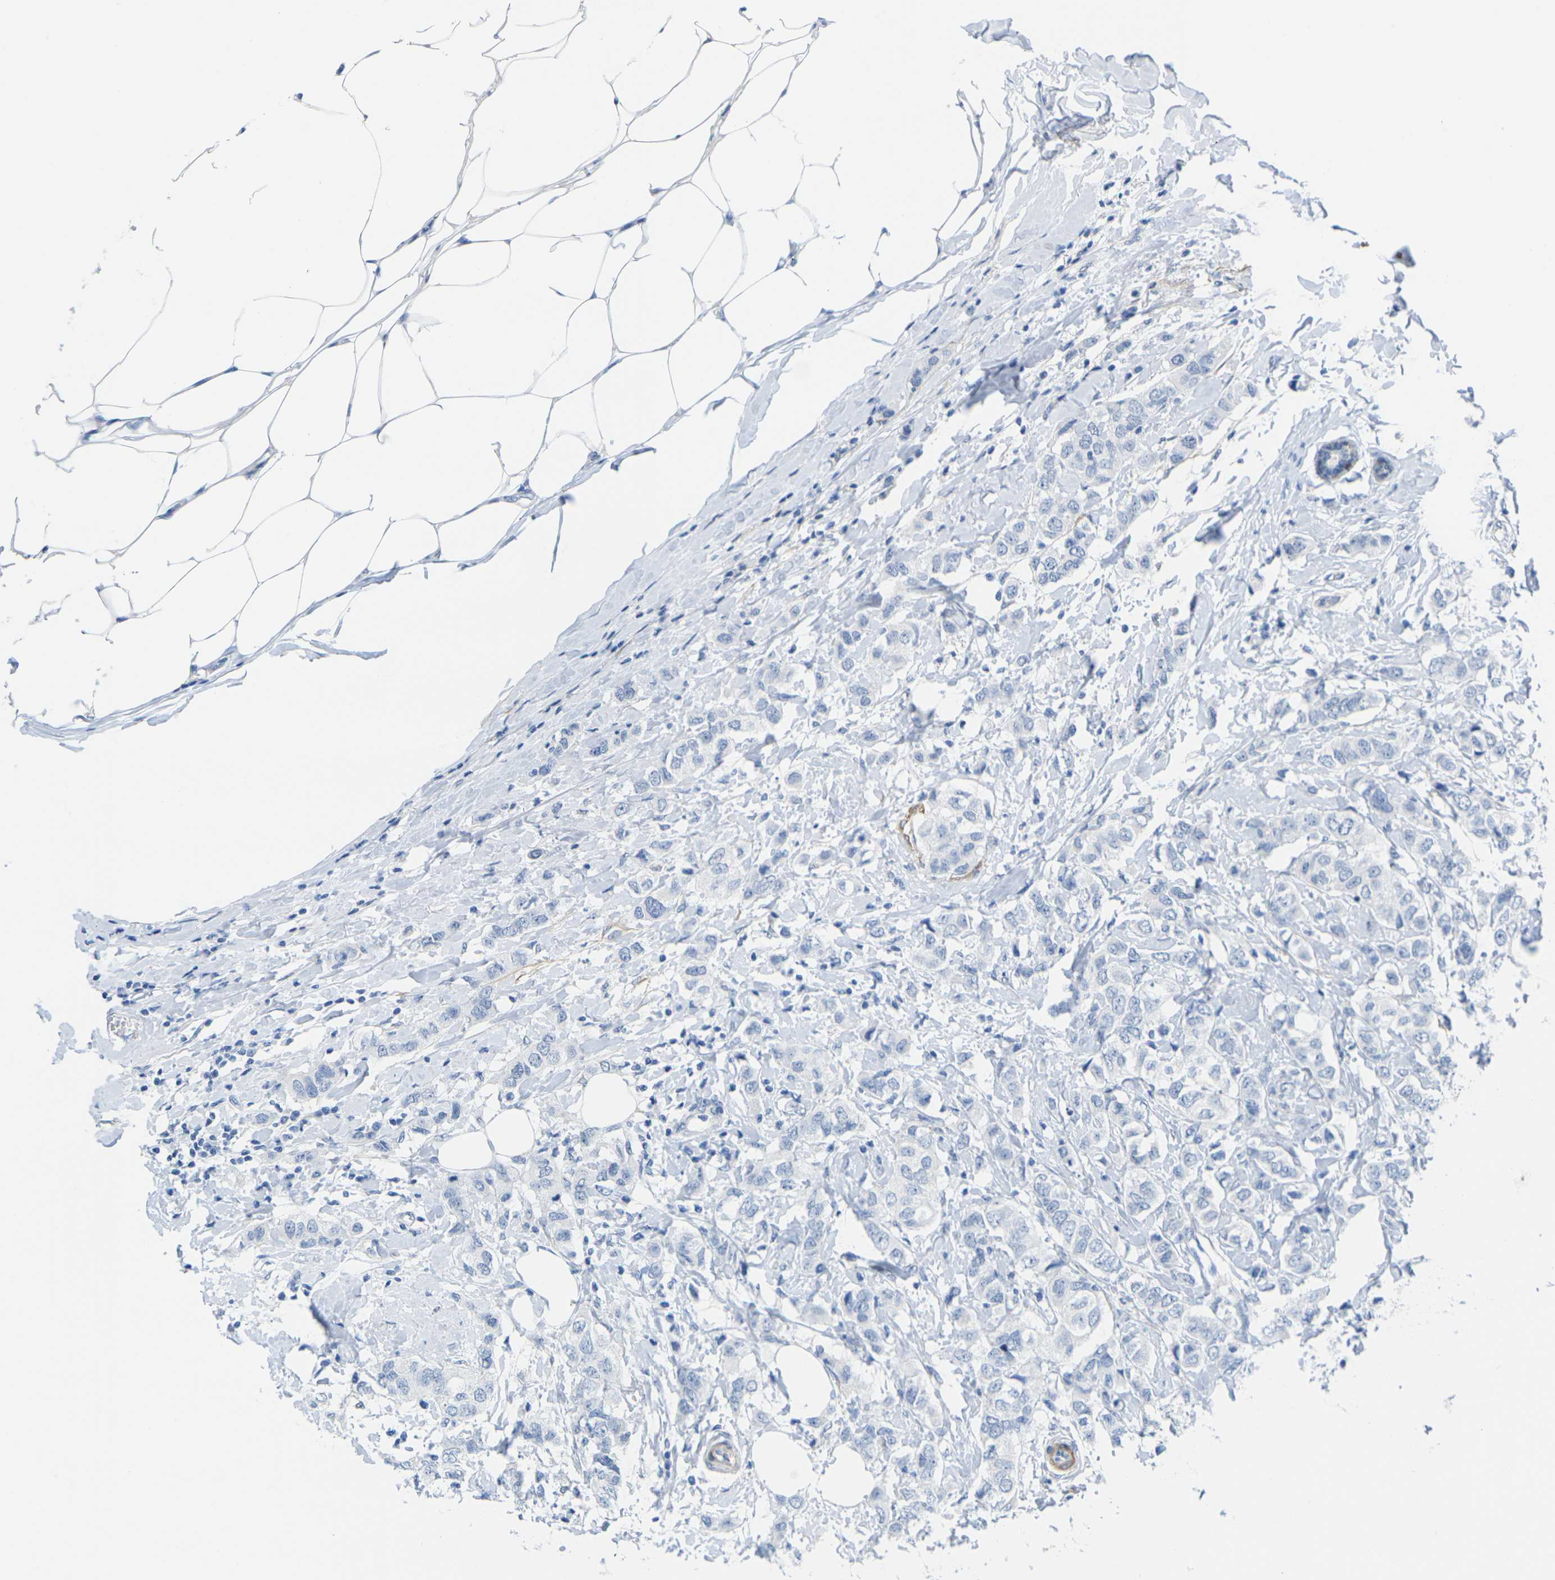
{"staining": {"intensity": "negative", "quantity": "none", "location": "none"}, "tissue": "breast cancer", "cell_type": "Tumor cells", "image_type": "cancer", "snomed": [{"axis": "morphology", "description": "Duct carcinoma"}, {"axis": "topography", "description": "Breast"}], "caption": "The immunohistochemistry photomicrograph has no significant positivity in tumor cells of infiltrating ductal carcinoma (breast) tissue. The staining is performed using DAB (3,3'-diaminobenzidine) brown chromogen with nuclei counter-stained in using hematoxylin.", "gene": "CNN1", "patient": {"sex": "female", "age": 50}}